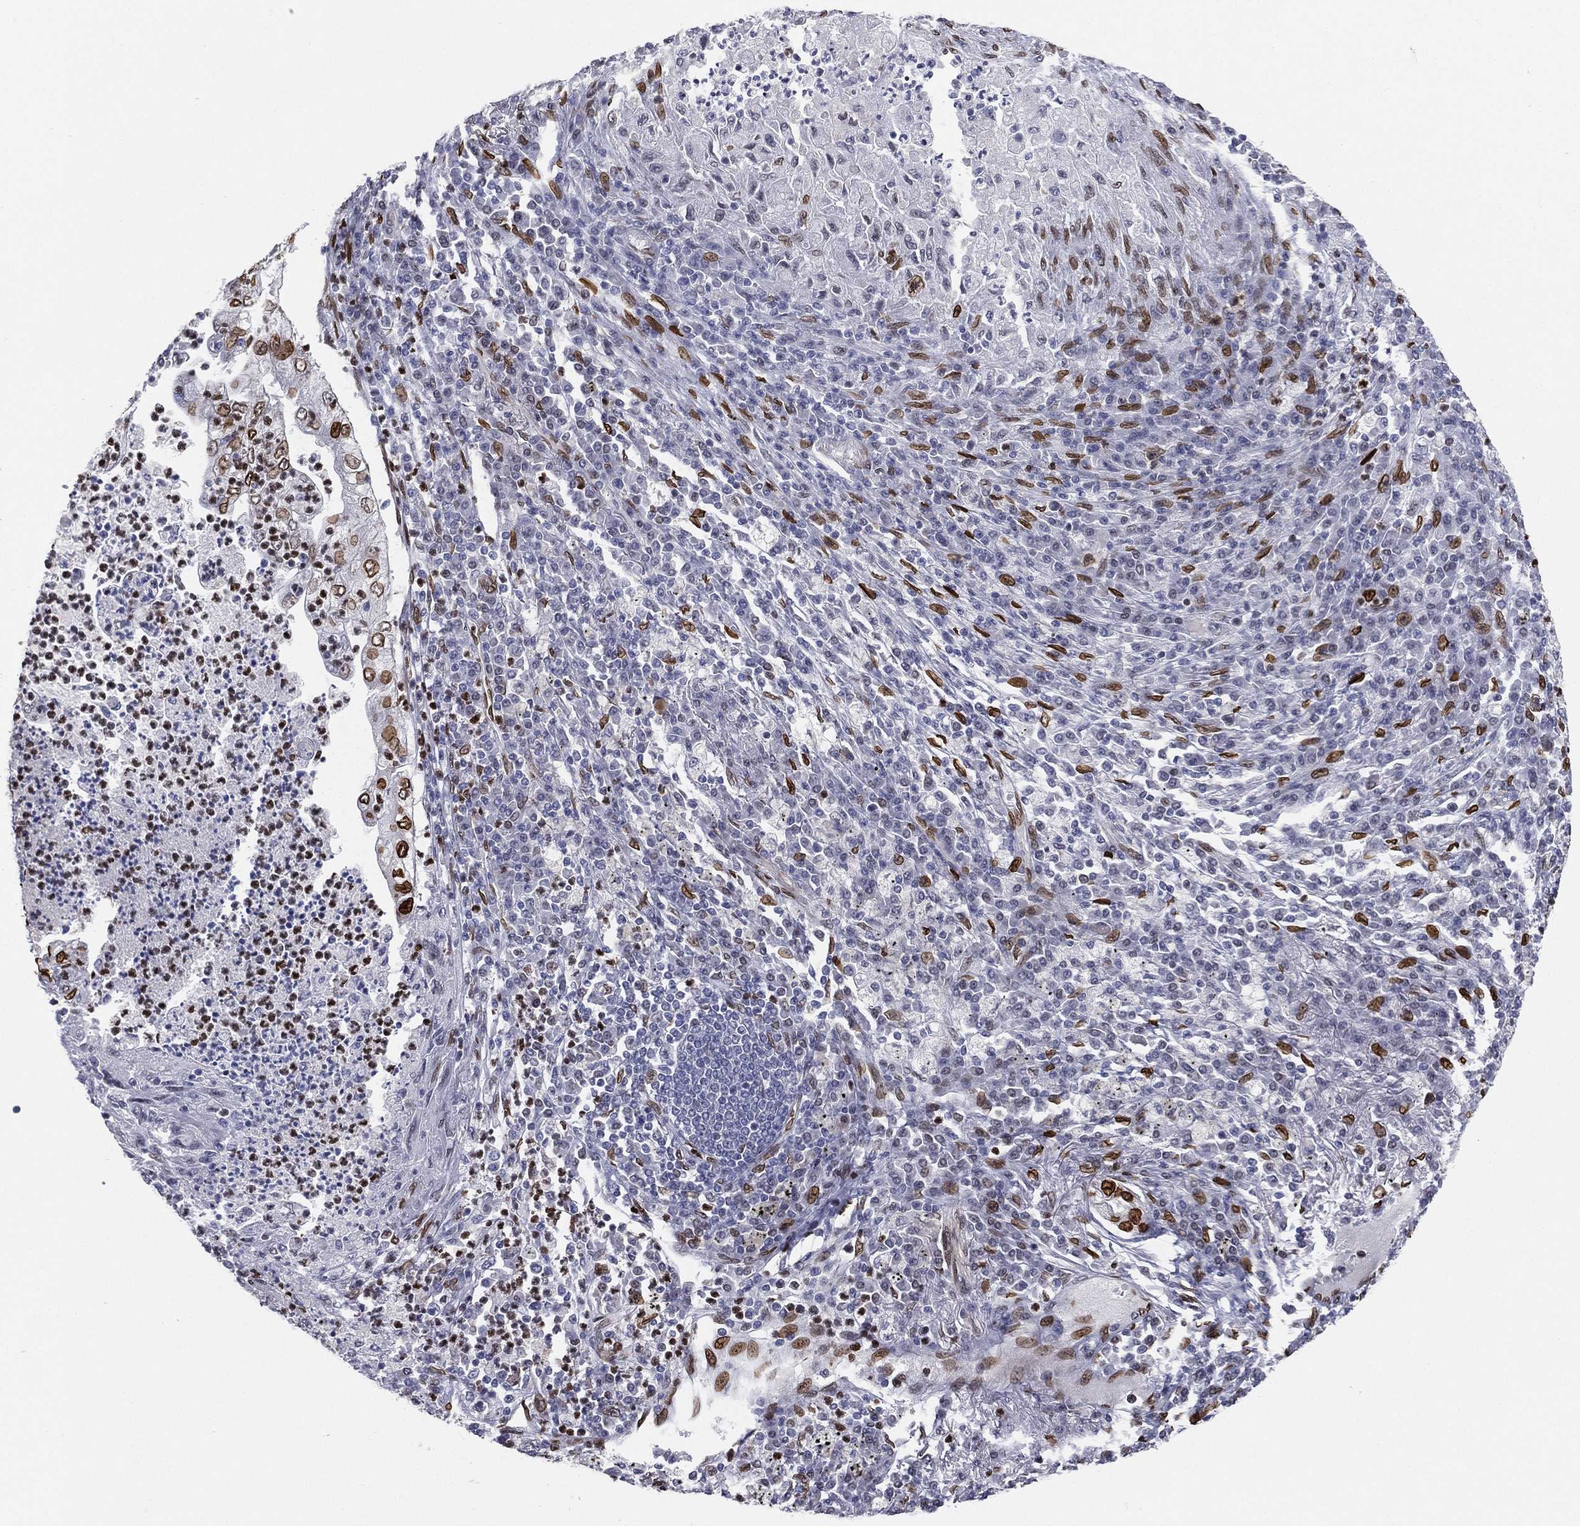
{"staining": {"intensity": "strong", "quantity": "25%-75%", "location": "nuclear"}, "tissue": "lung cancer", "cell_type": "Tumor cells", "image_type": "cancer", "snomed": [{"axis": "morphology", "description": "Adenocarcinoma, NOS"}, {"axis": "topography", "description": "Lung"}], "caption": "Human adenocarcinoma (lung) stained for a protein (brown) reveals strong nuclear positive positivity in approximately 25%-75% of tumor cells.", "gene": "LMNB1", "patient": {"sex": "female", "age": 73}}